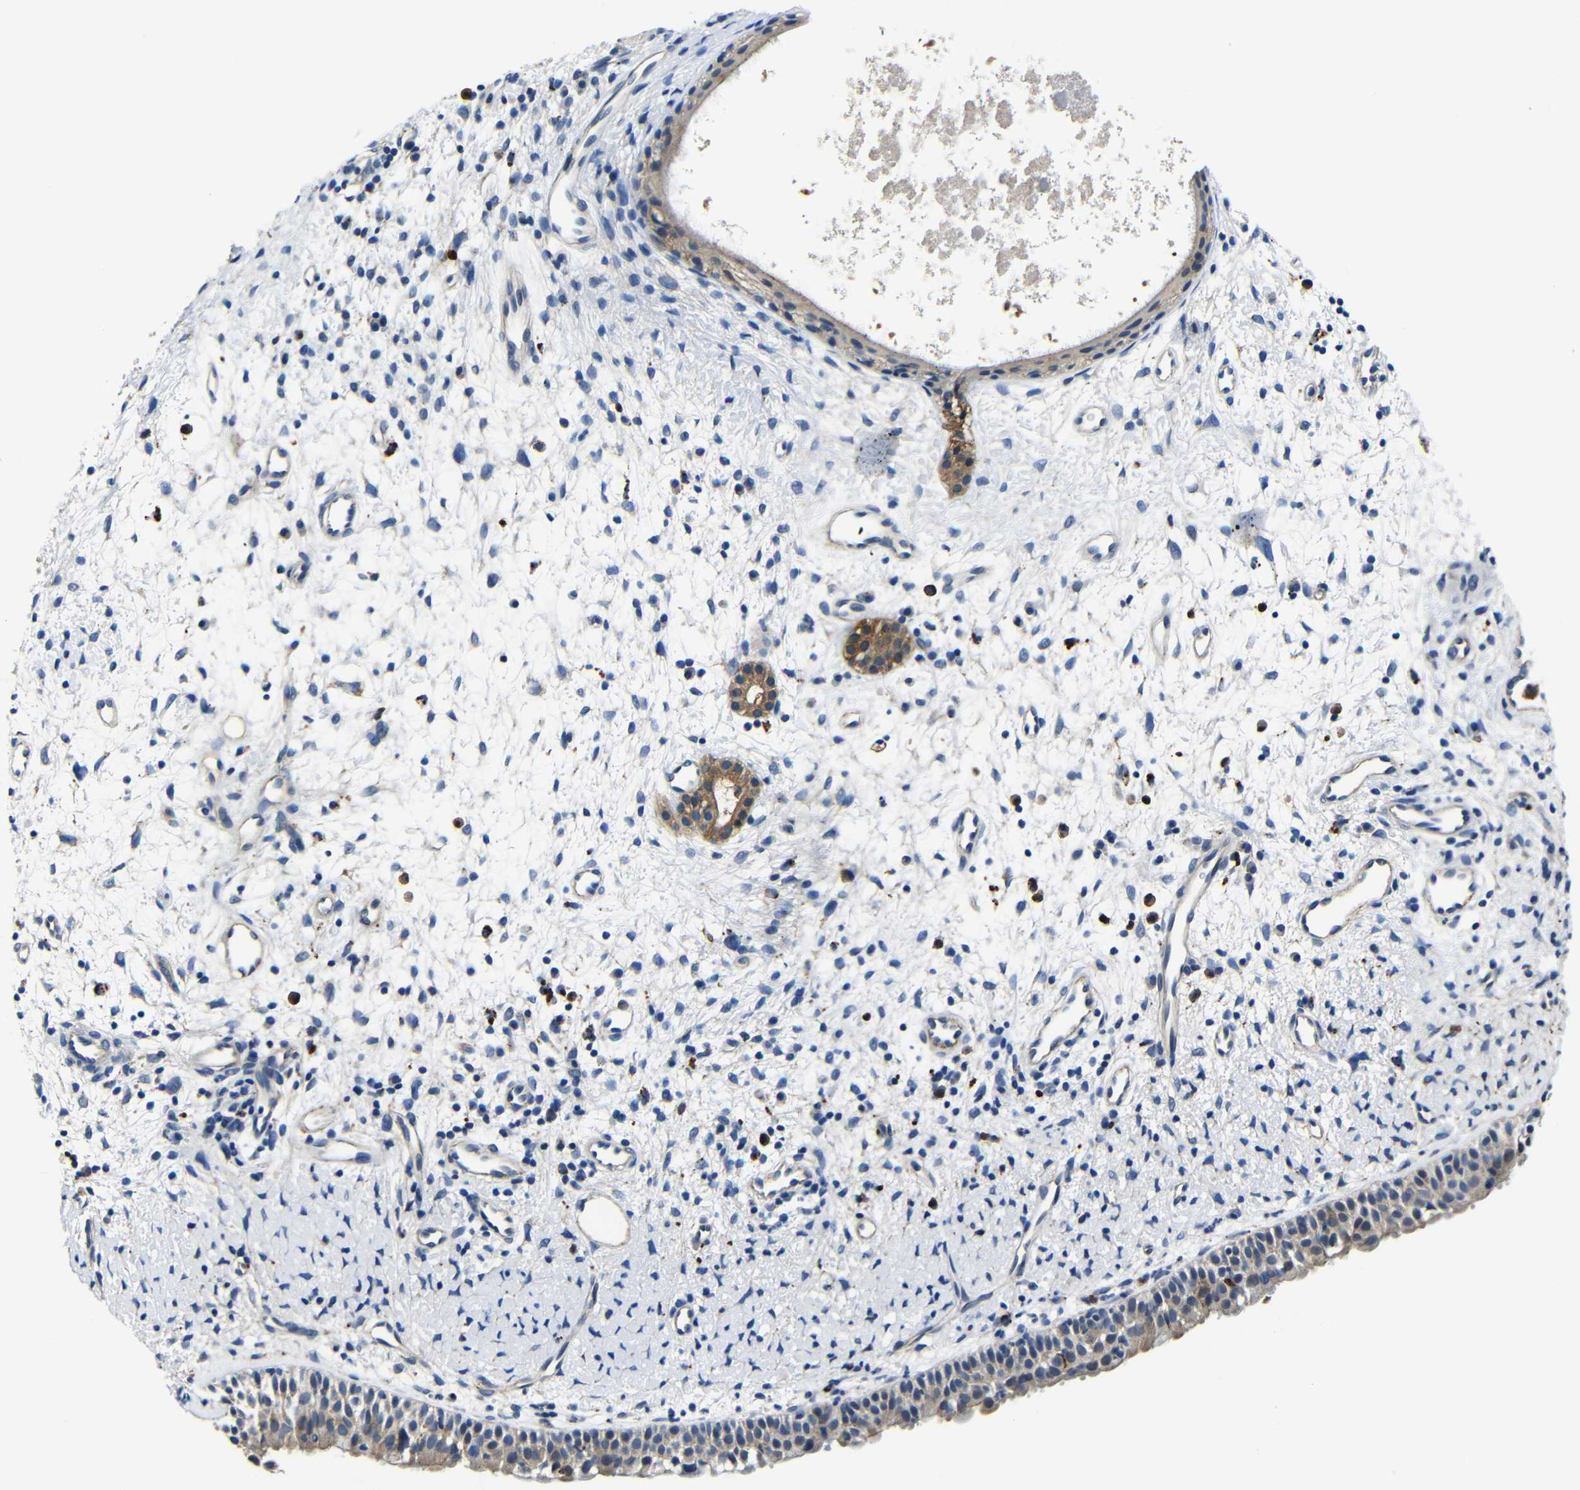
{"staining": {"intensity": "weak", "quantity": ">75%", "location": "cytoplasmic/membranous"}, "tissue": "nasopharynx", "cell_type": "Respiratory epithelial cells", "image_type": "normal", "snomed": [{"axis": "morphology", "description": "Normal tissue, NOS"}, {"axis": "topography", "description": "Nasopharynx"}], "caption": "Approximately >75% of respiratory epithelial cells in normal human nasopharynx reveal weak cytoplasmic/membranous protein staining as visualized by brown immunohistochemical staining.", "gene": "GIMAP2", "patient": {"sex": "male", "age": 22}}